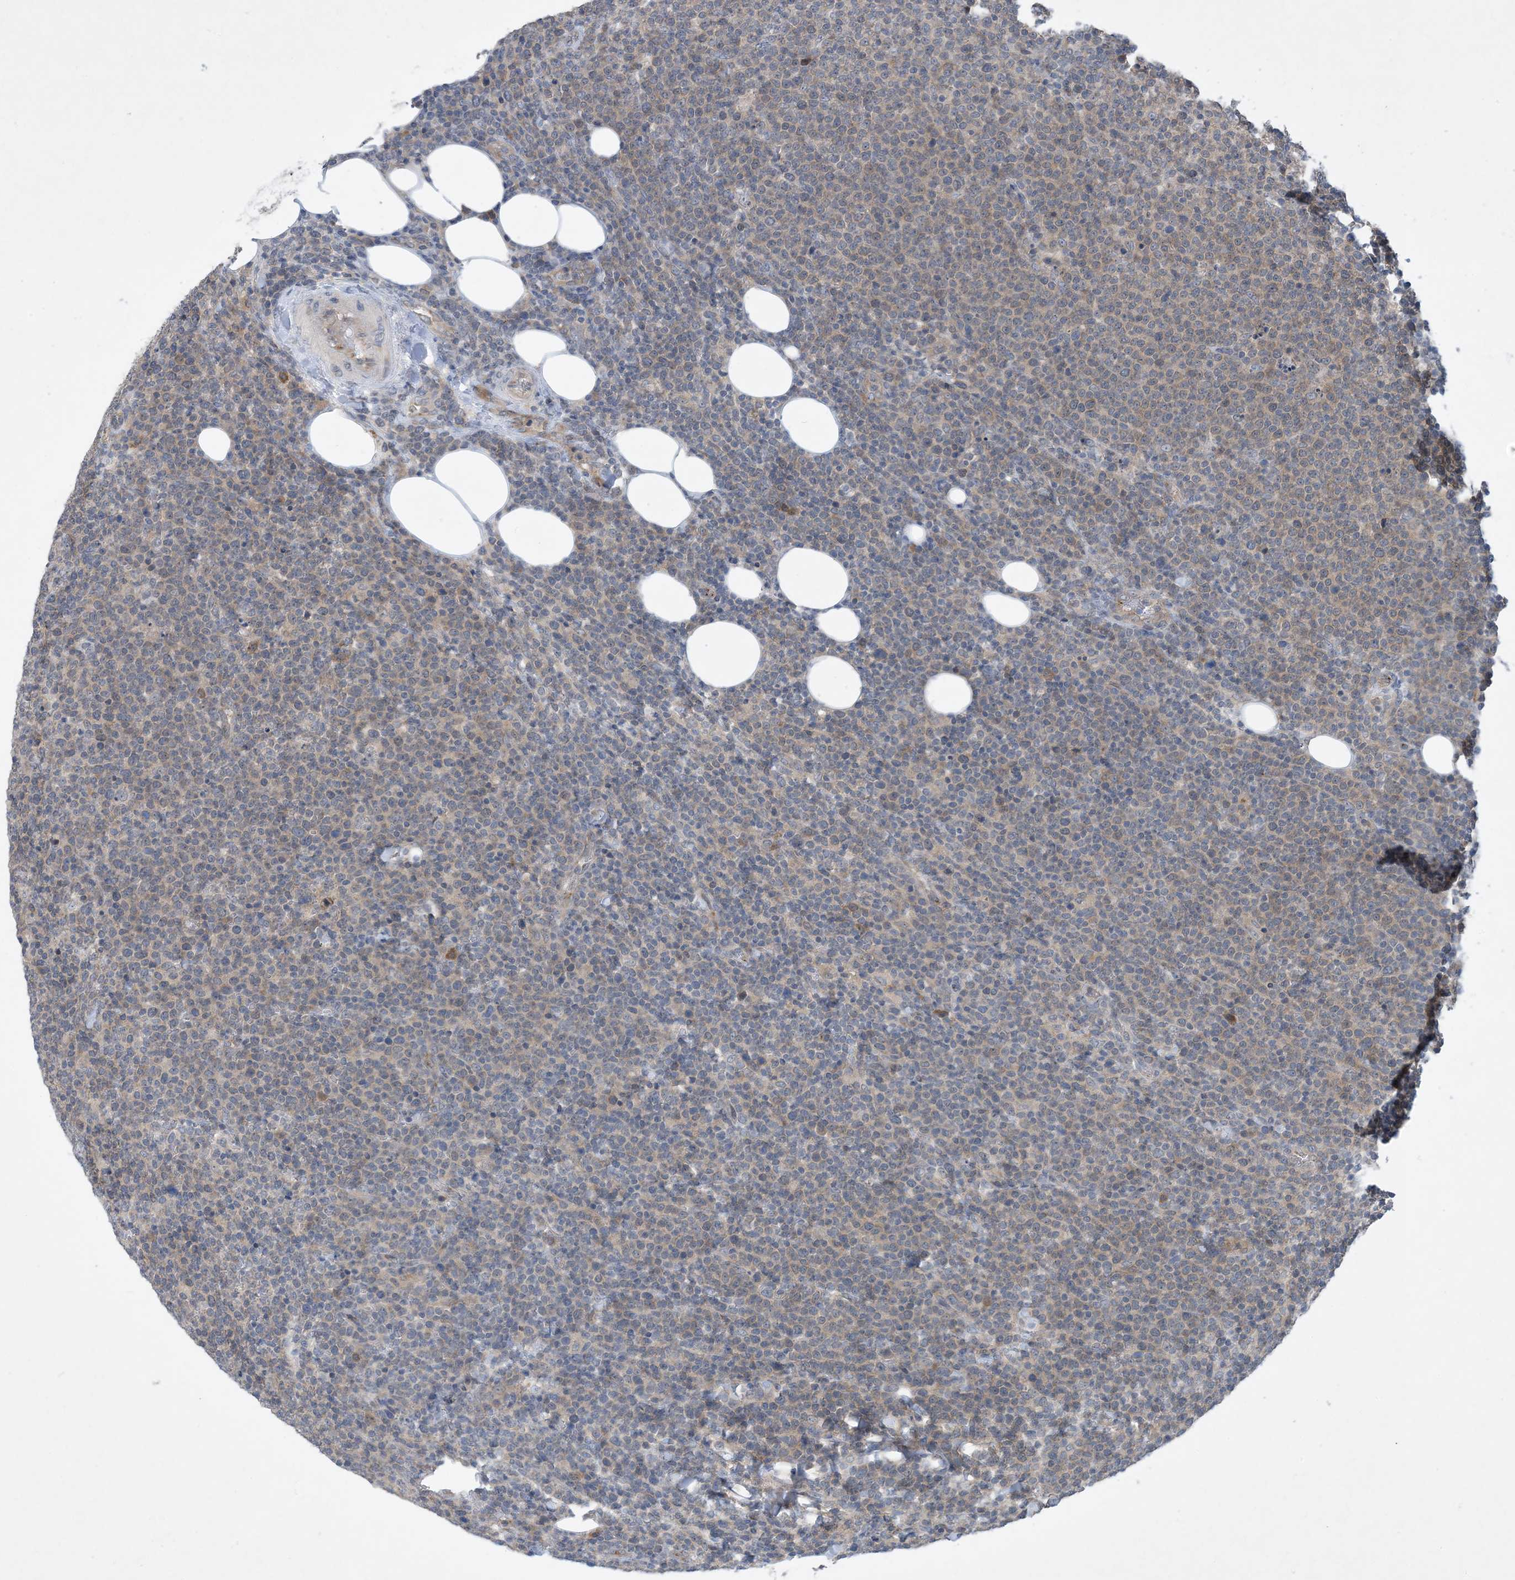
{"staining": {"intensity": "weak", "quantity": "<25%", "location": "cytoplasmic/membranous"}, "tissue": "lymphoma", "cell_type": "Tumor cells", "image_type": "cancer", "snomed": [{"axis": "morphology", "description": "Malignant lymphoma, non-Hodgkin's type, High grade"}, {"axis": "topography", "description": "Lymph node"}], "caption": "Lymphoma was stained to show a protein in brown. There is no significant expression in tumor cells. (Brightfield microscopy of DAB immunohistochemistry at high magnification).", "gene": "TINAG", "patient": {"sex": "male", "age": 61}}